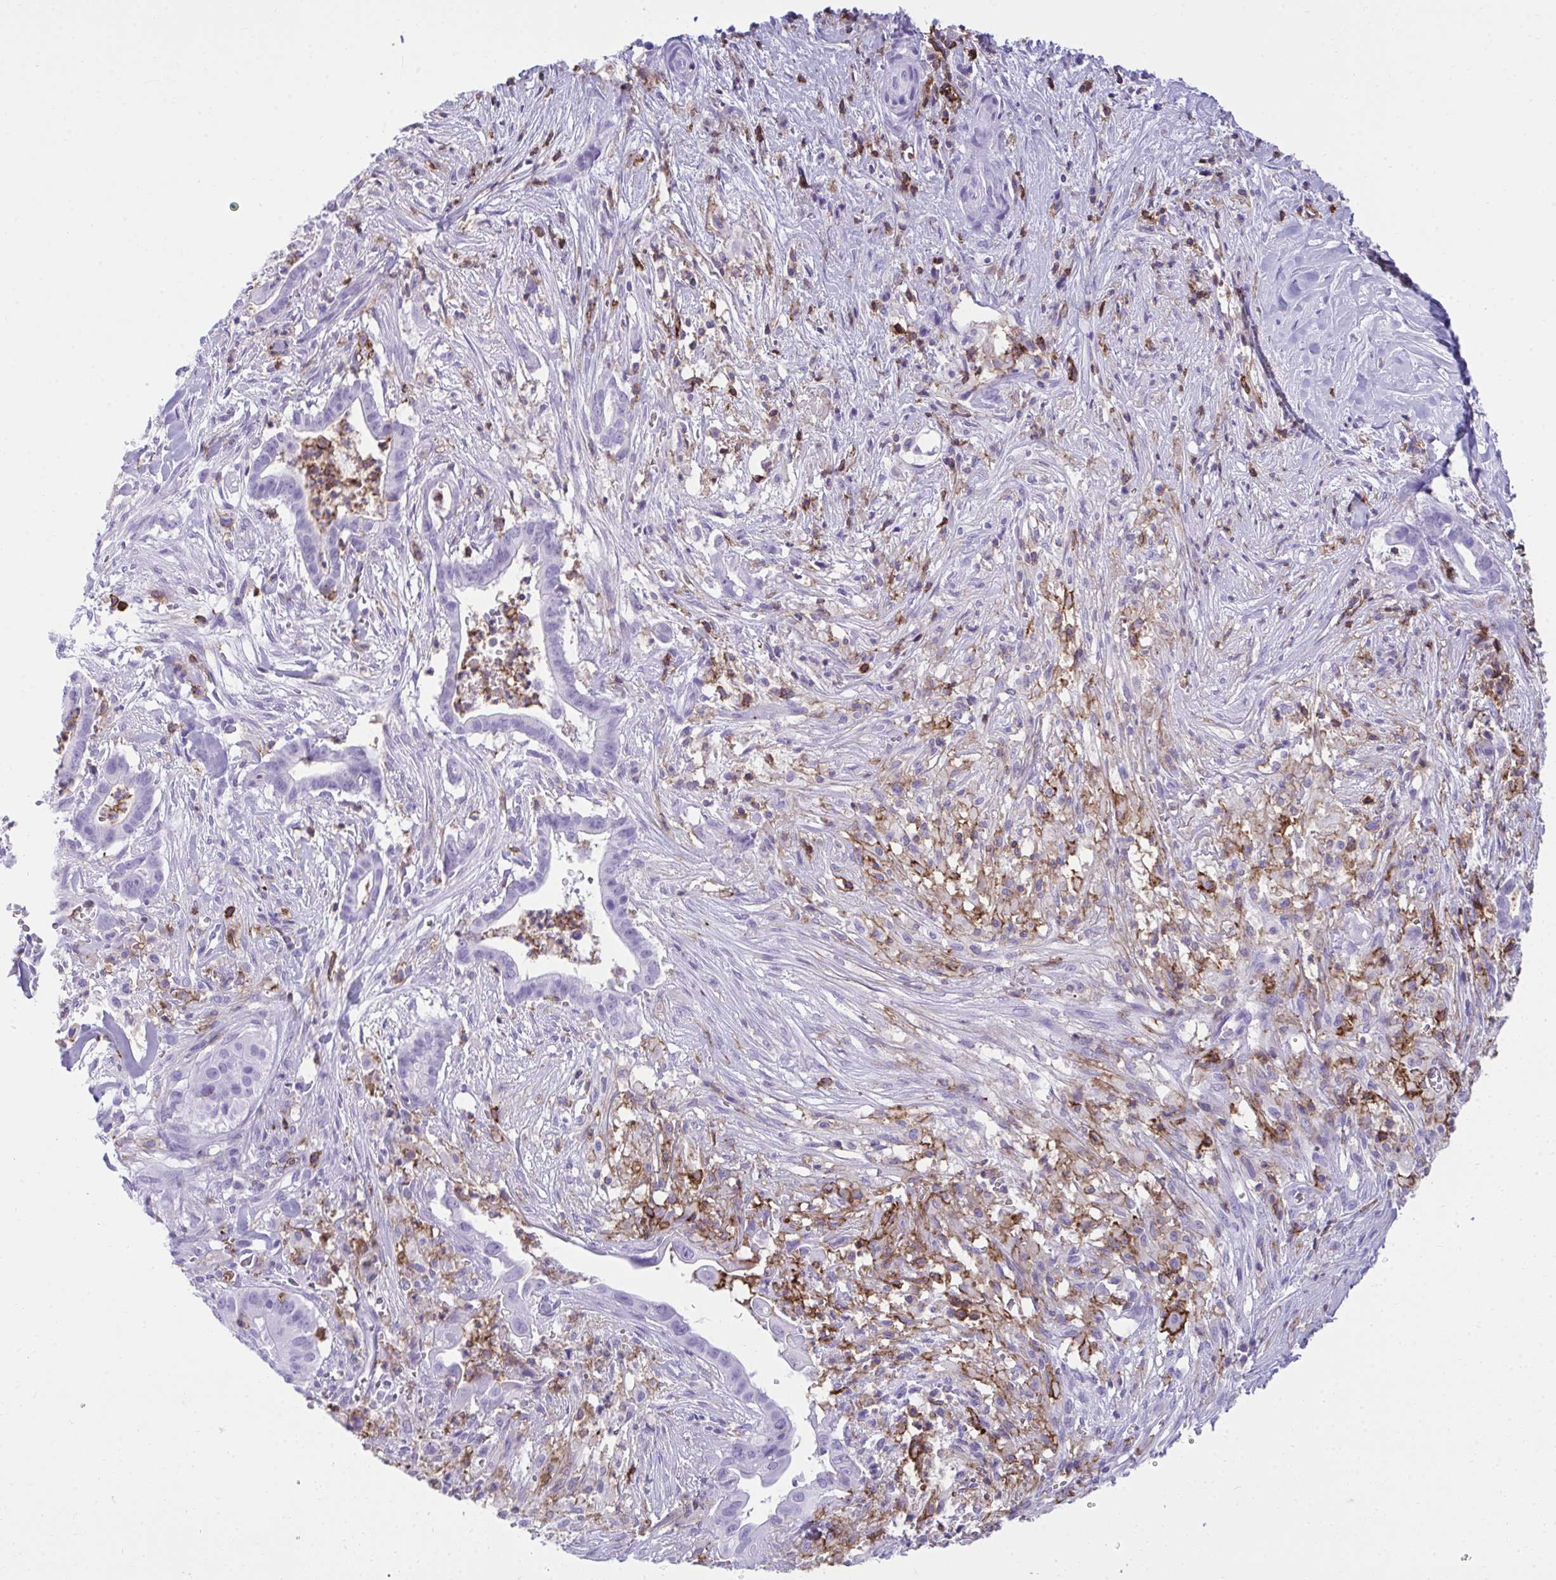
{"staining": {"intensity": "negative", "quantity": "none", "location": "none"}, "tissue": "pancreatic cancer", "cell_type": "Tumor cells", "image_type": "cancer", "snomed": [{"axis": "morphology", "description": "Adenocarcinoma, NOS"}, {"axis": "topography", "description": "Pancreas"}], "caption": "An image of human pancreatic cancer (adenocarcinoma) is negative for staining in tumor cells.", "gene": "SPN", "patient": {"sex": "male", "age": 61}}